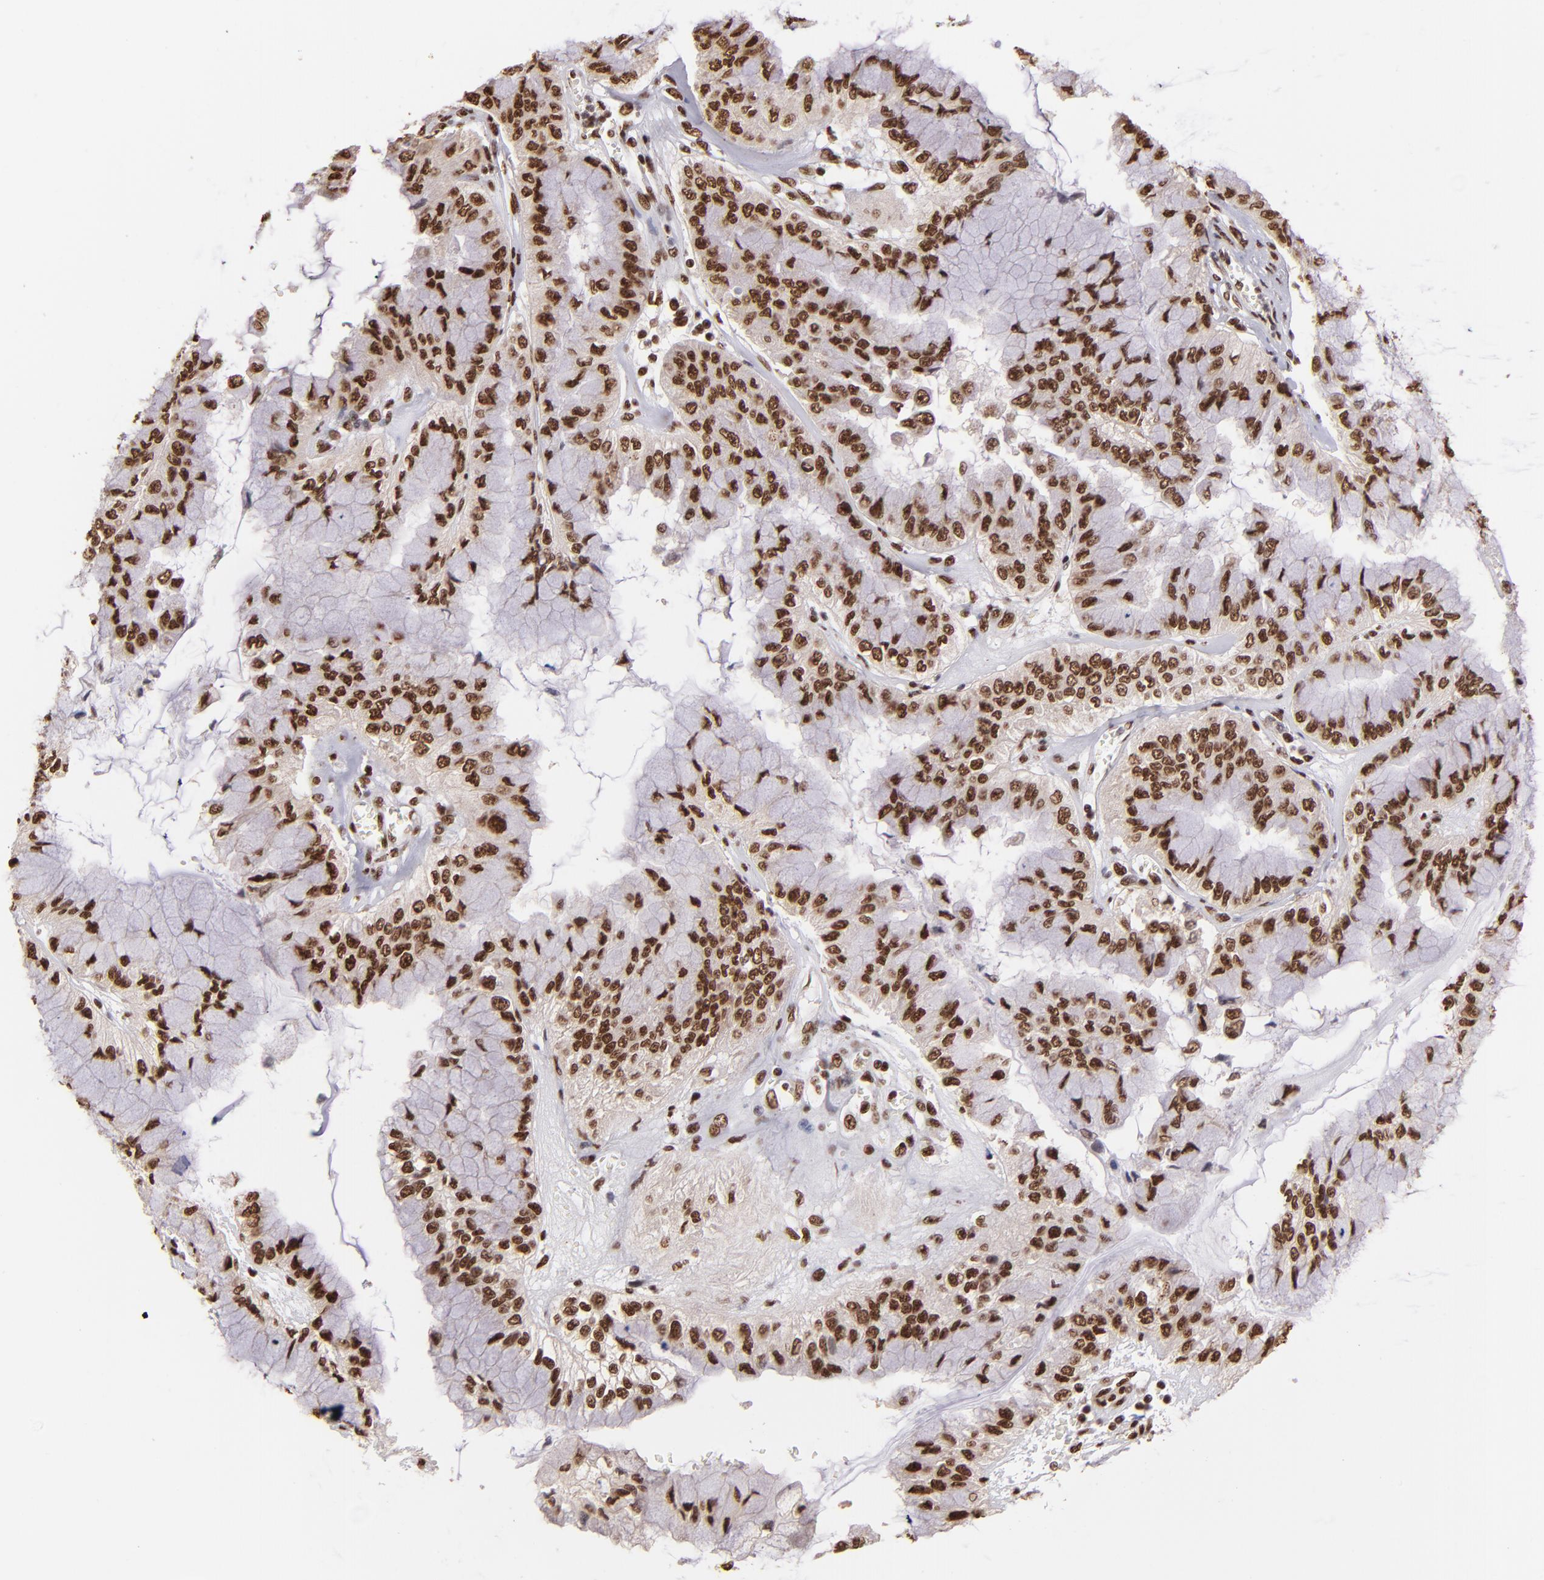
{"staining": {"intensity": "strong", "quantity": ">75%", "location": "nuclear"}, "tissue": "liver cancer", "cell_type": "Tumor cells", "image_type": "cancer", "snomed": [{"axis": "morphology", "description": "Cholangiocarcinoma"}, {"axis": "topography", "description": "Liver"}], "caption": "Immunohistochemical staining of human cholangiocarcinoma (liver) shows strong nuclear protein positivity in approximately >75% of tumor cells.", "gene": "PQBP1", "patient": {"sex": "female", "age": 79}}